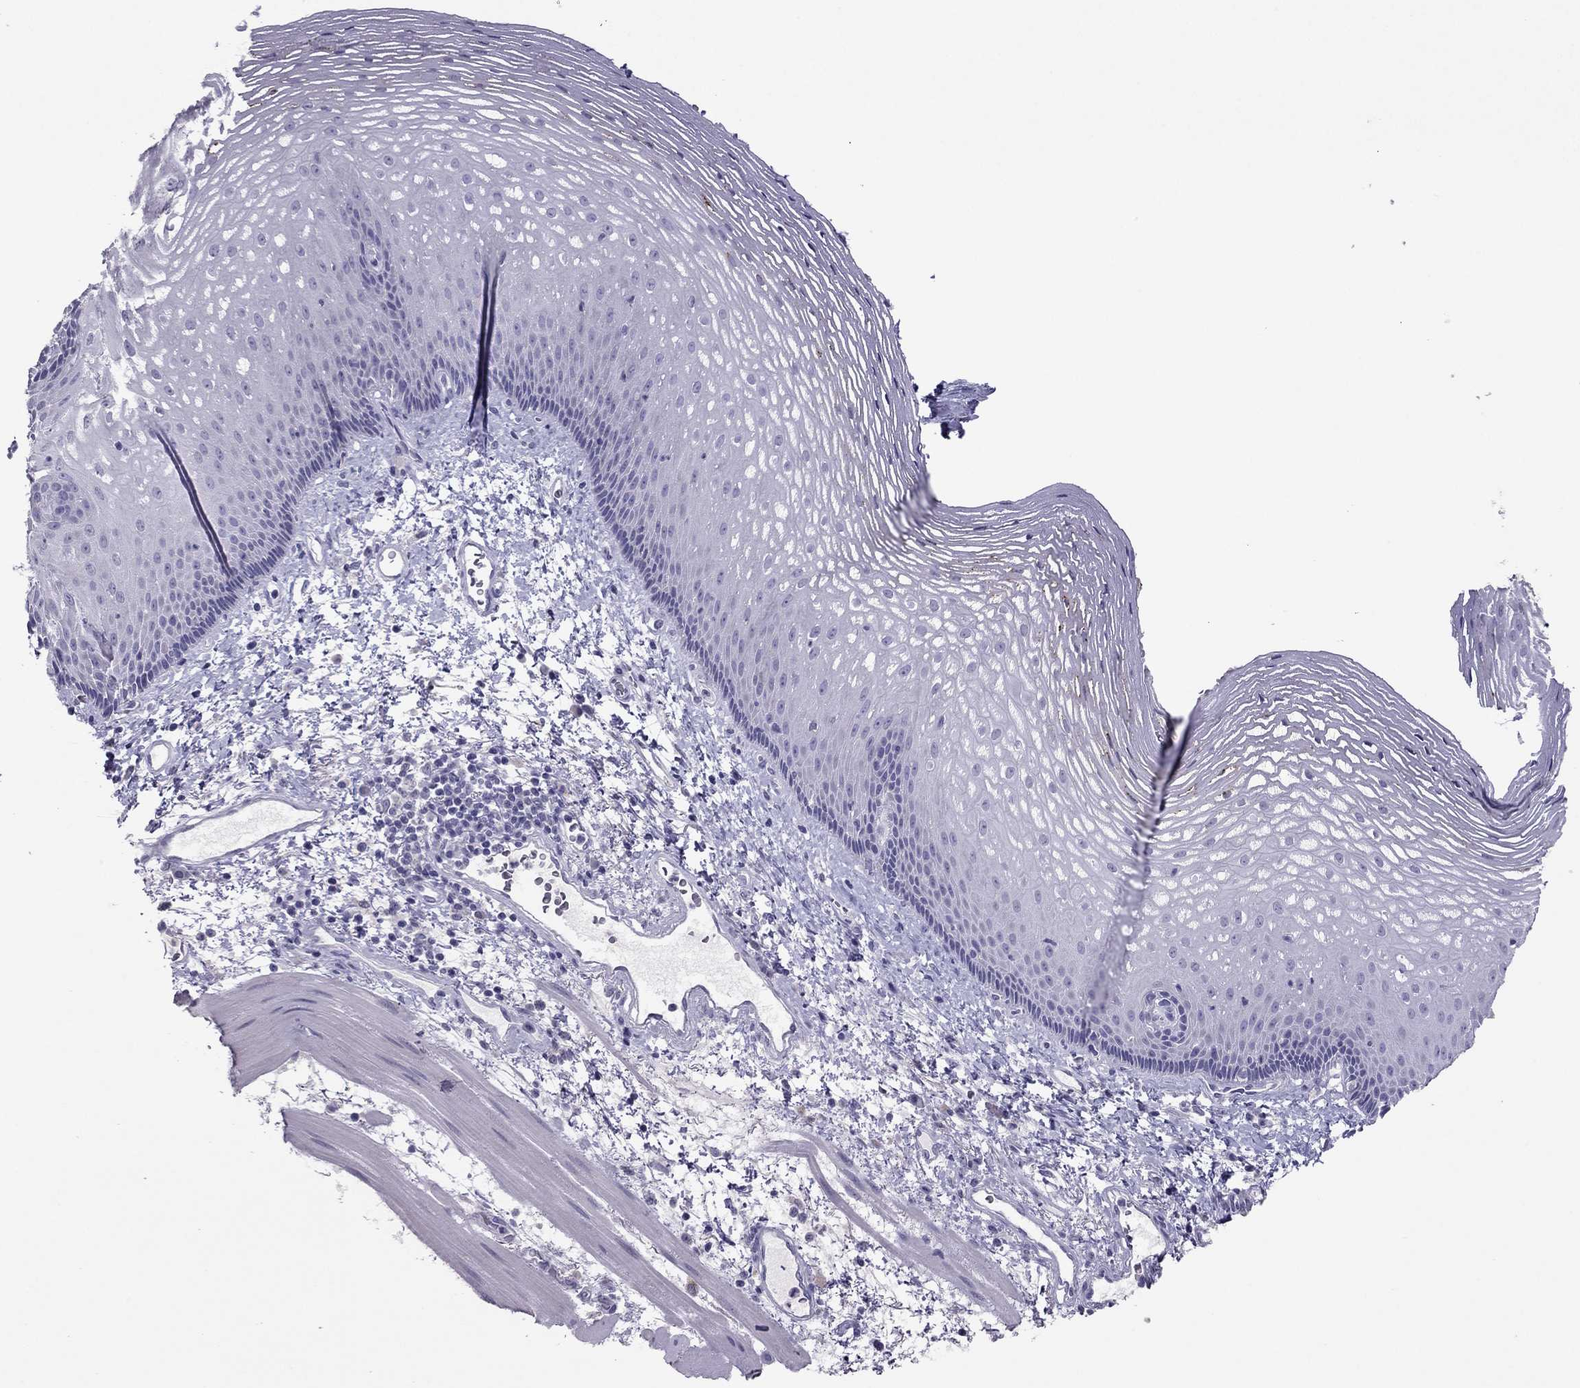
{"staining": {"intensity": "negative", "quantity": "none", "location": "none"}, "tissue": "esophagus", "cell_type": "Squamous epithelial cells", "image_type": "normal", "snomed": [{"axis": "morphology", "description": "Normal tissue, NOS"}, {"axis": "topography", "description": "Esophagus"}], "caption": "Protein analysis of unremarkable esophagus shows no significant expression in squamous epithelial cells. (DAB (3,3'-diaminobenzidine) IHC with hematoxylin counter stain).", "gene": "RGS8", "patient": {"sex": "male", "age": 76}}